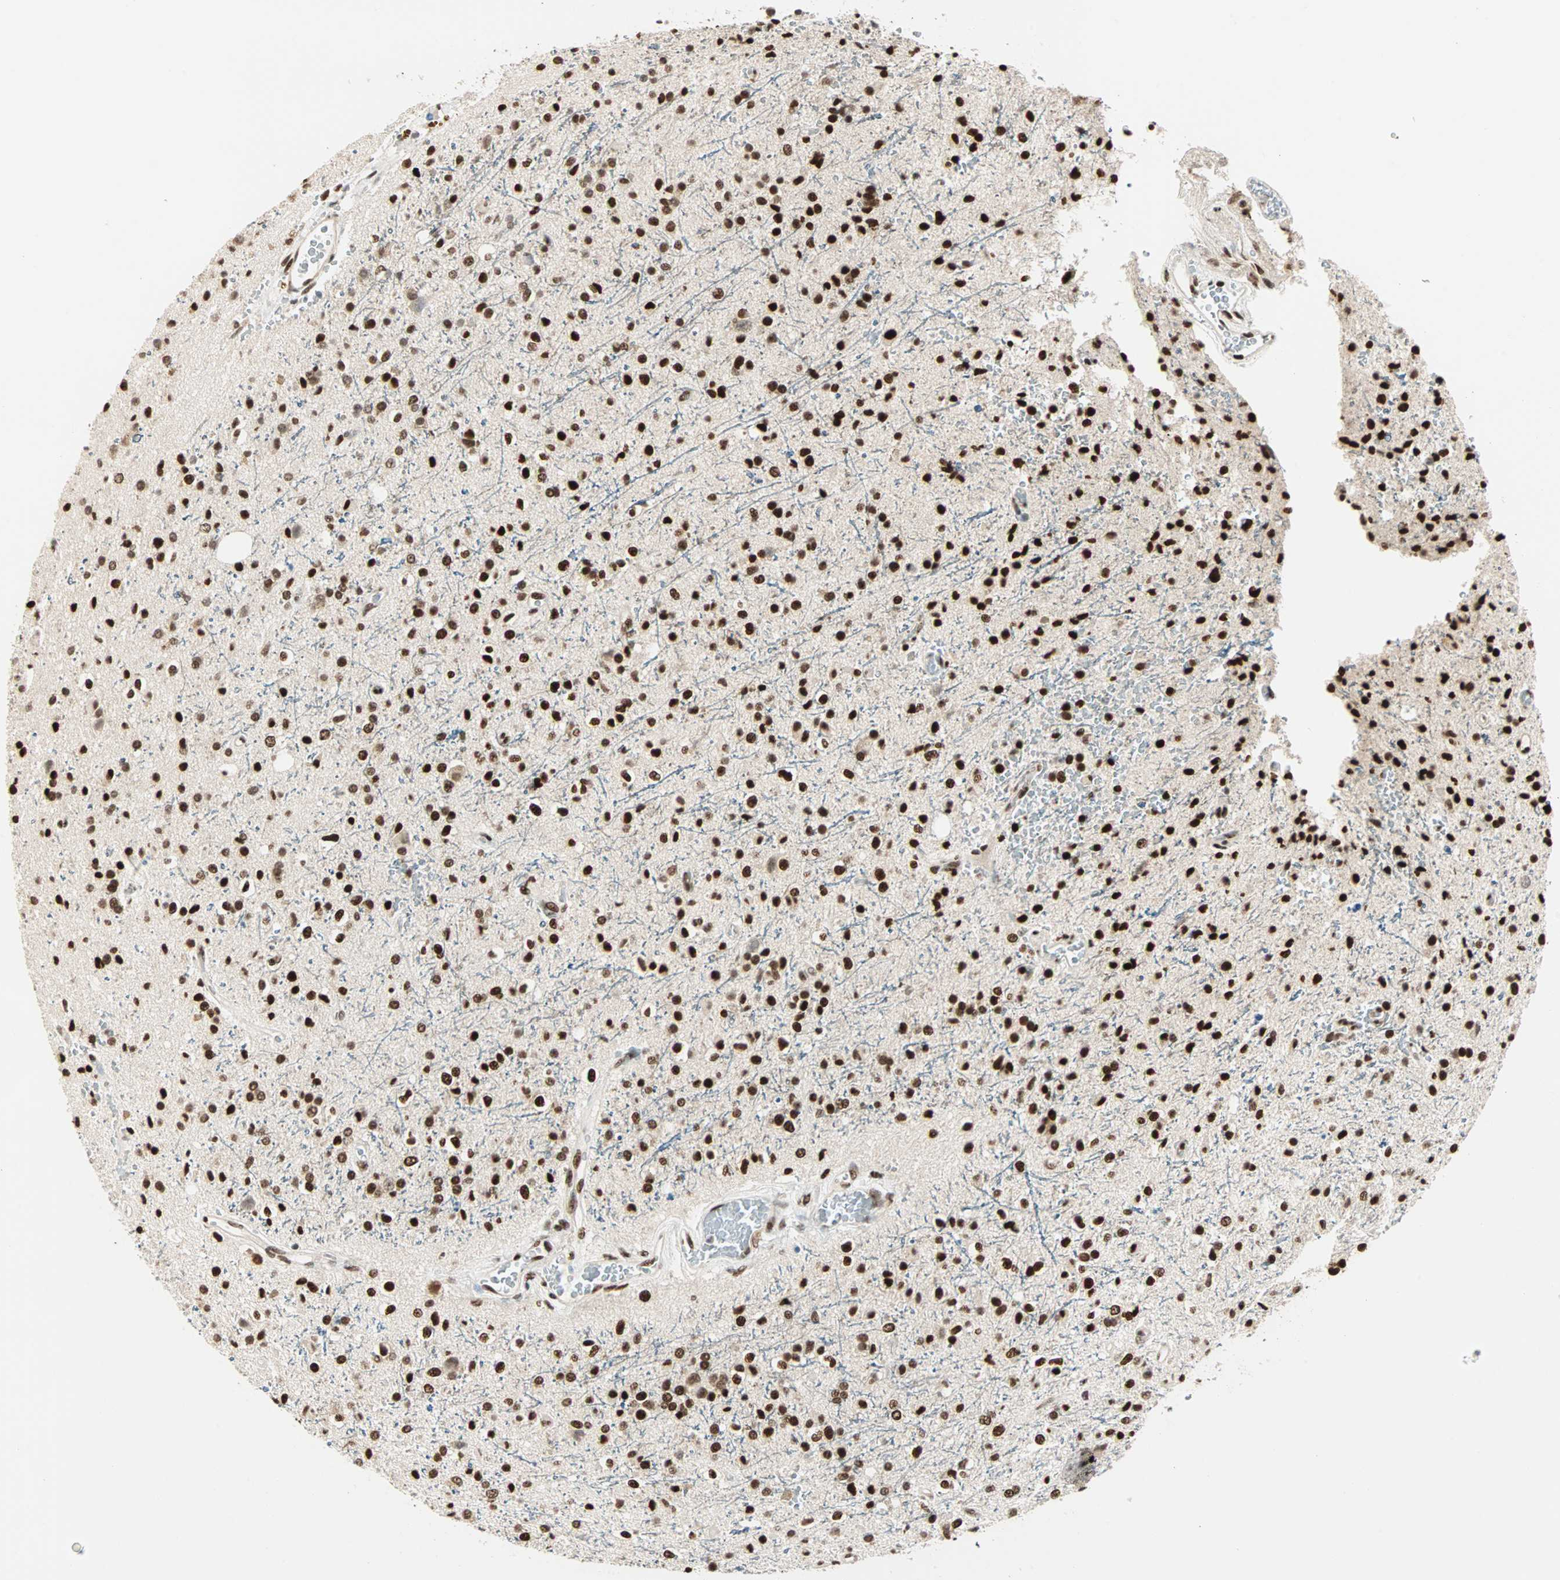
{"staining": {"intensity": "strong", "quantity": ">75%", "location": "nuclear"}, "tissue": "glioma", "cell_type": "Tumor cells", "image_type": "cancer", "snomed": [{"axis": "morphology", "description": "Glioma, malignant, High grade"}, {"axis": "topography", "description": "Brain"}], "caption": "Protein analysis of glioma tissue displays strong nuclear expression in about >75% of tumor cells.", "gene": "BLM", "patient": {"sex": "male", "age": 47}}